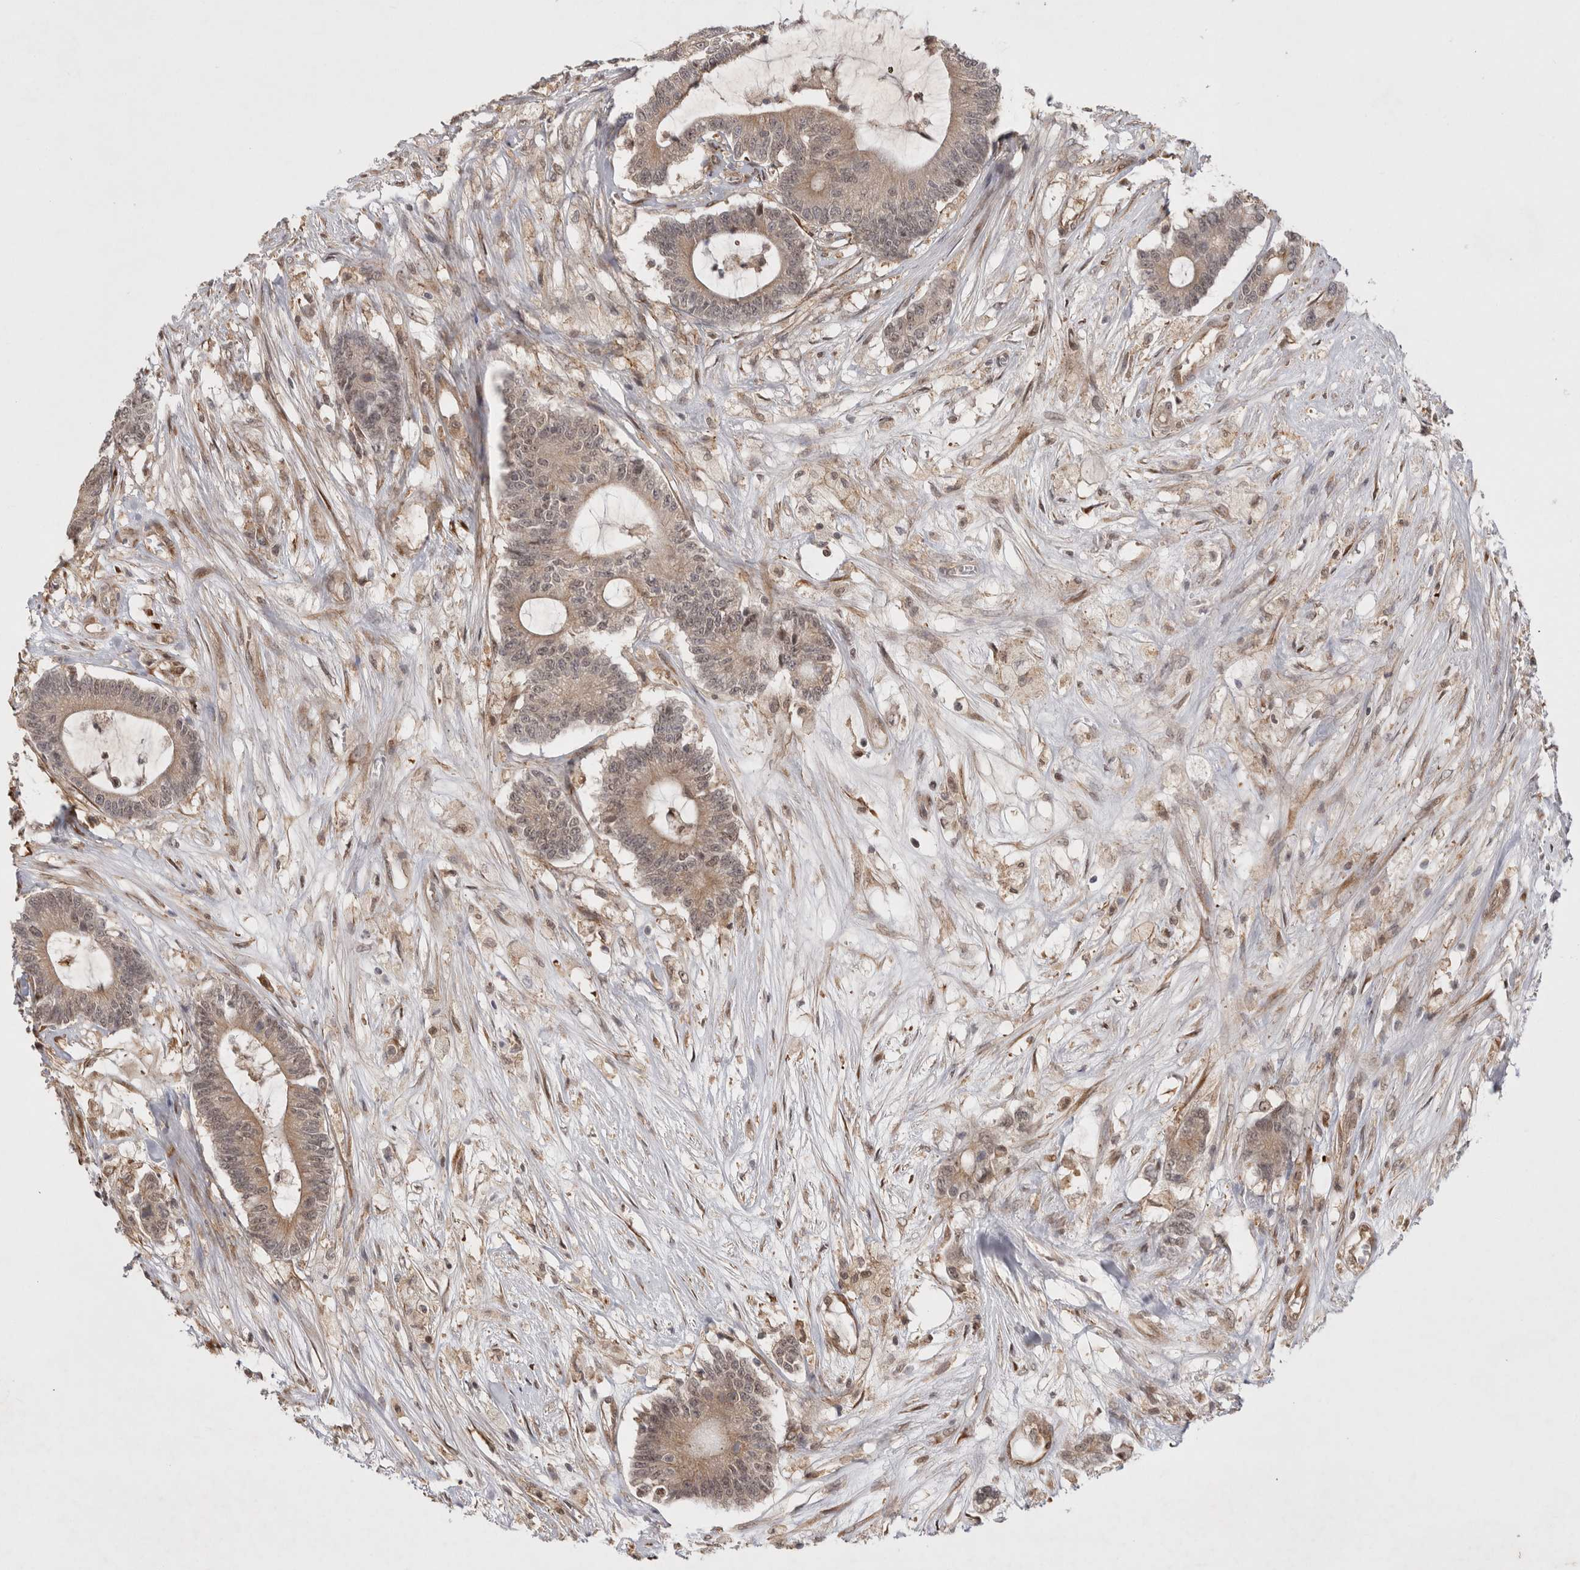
{"staining": {"intensity": "weak", "quantity": ">75%", "location": "cytoplasmic/membranous,nuclear"}, "tissue": "colorectal cancer", "cell_type": "Tumor cells", "image_type": "cancer", "snomed": [{"axis": "morphology", "description": "Adenocarcinoma, NOS"}, {"axis": "topography", "description": "Colon"}], "caption": "A brown stain highlights weak cytoplasmic/membranous and nuclear staining of a protein in human colorectal cancer tumor cells. The staining was performed using DAB (3,3'-diaminobenzidine) to visualize the protein expression in brown, while the nuclei were stained in blue with hematoxylin (Magnification: 20x).", "gene": "ZNF318", "patient": {"sex": "female", "age": 84}}